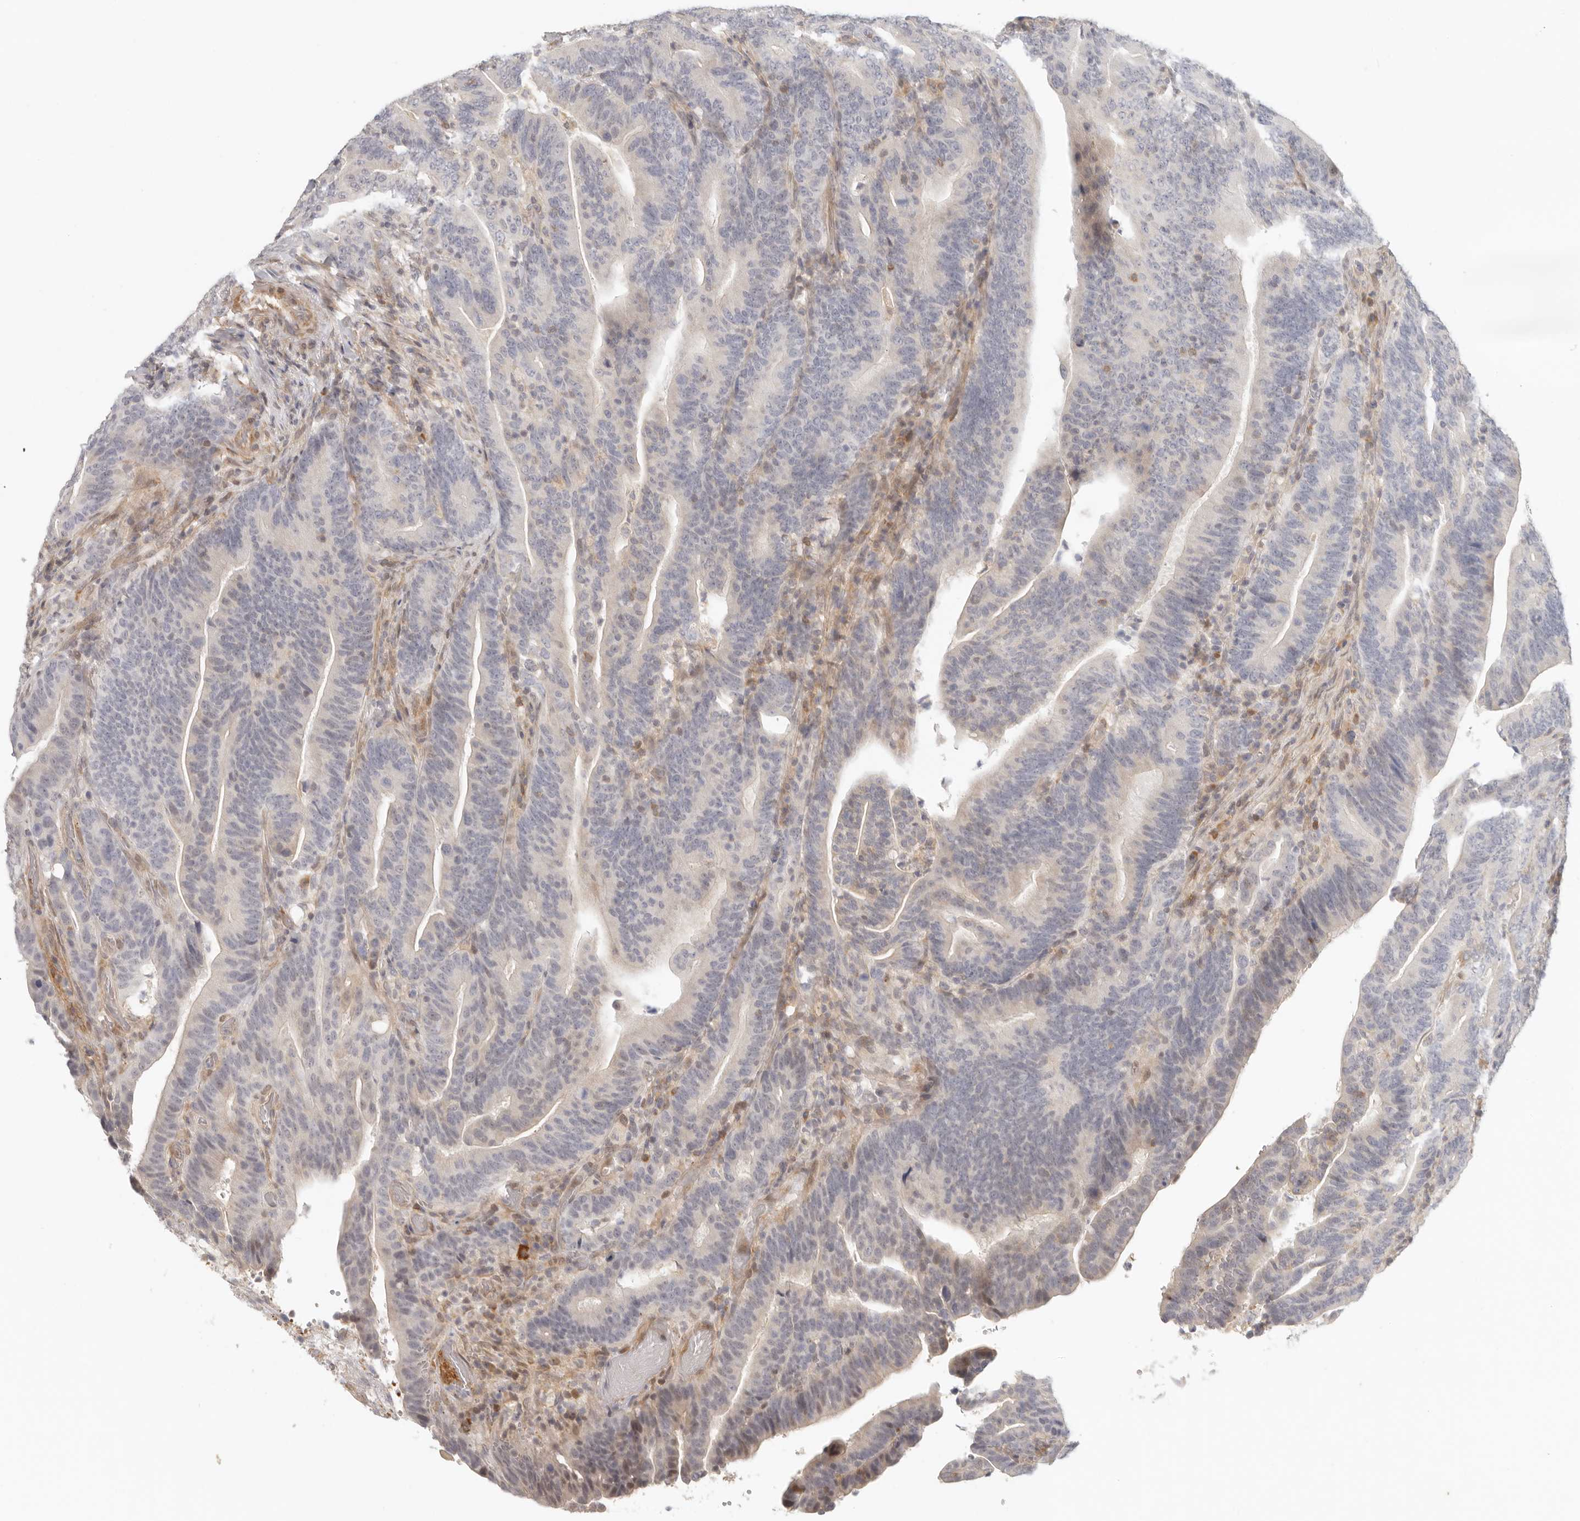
{"staining": {"intensity": "negative", "quantity": "none", "location": "none"}, "tissue": "colorectal cancer", "cell_type": "Tumor cells", "image_type": "cancer", "snomed": [{"axis": "morphology", "description": "Adenocarcinoma, NOS"}, {"axis": "topography", "description": "Colon"}], "caption": "IHC image of neoplastic tissue: colorectal adenocarcinoma stained with DAB reveals no significant protein positivity in tumor cells.", "gene": "AHDC1", "patient": {"sex": "female", "age": 66}}